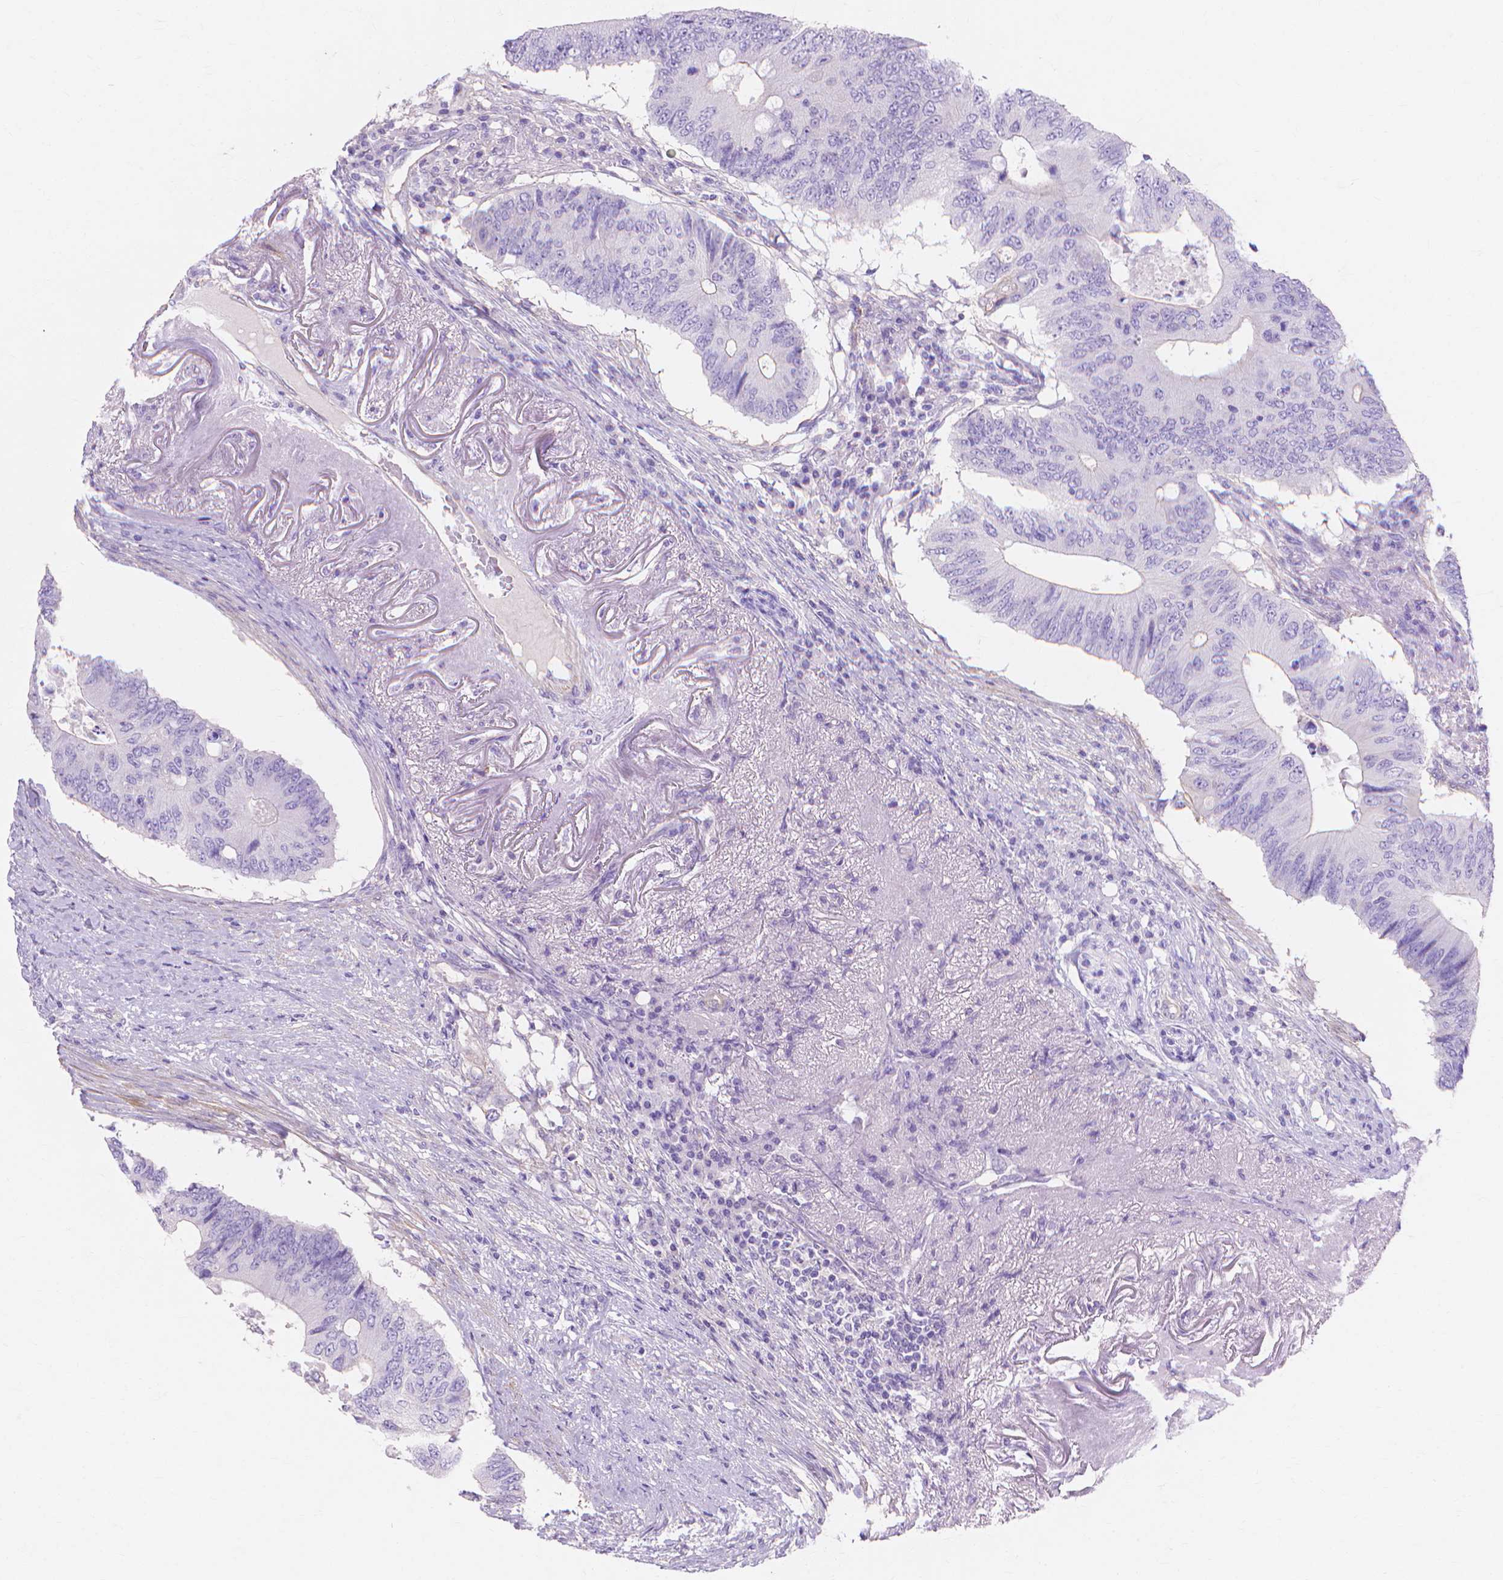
{"staining": {"intensity": "negative", "quantity": "none", "location": "none"}, "tissue": "colorectal cancer", "cell_type": "Tumor cells", "image_type": "cancer", "snomed": [{"axis": "morphology", "description": "Adenocarcinoma, NOS"}, {"axis": "topography", "description": "Colon"}], "caption": "IHC photomicrograph of neoplastic tissue: colorectal cancer (adenocarcinoma) stained with DAB displays no significant protein staining in tumor cells.", "gene": "MBLAC1", "patient": {"sex": "male", "age": 71}}